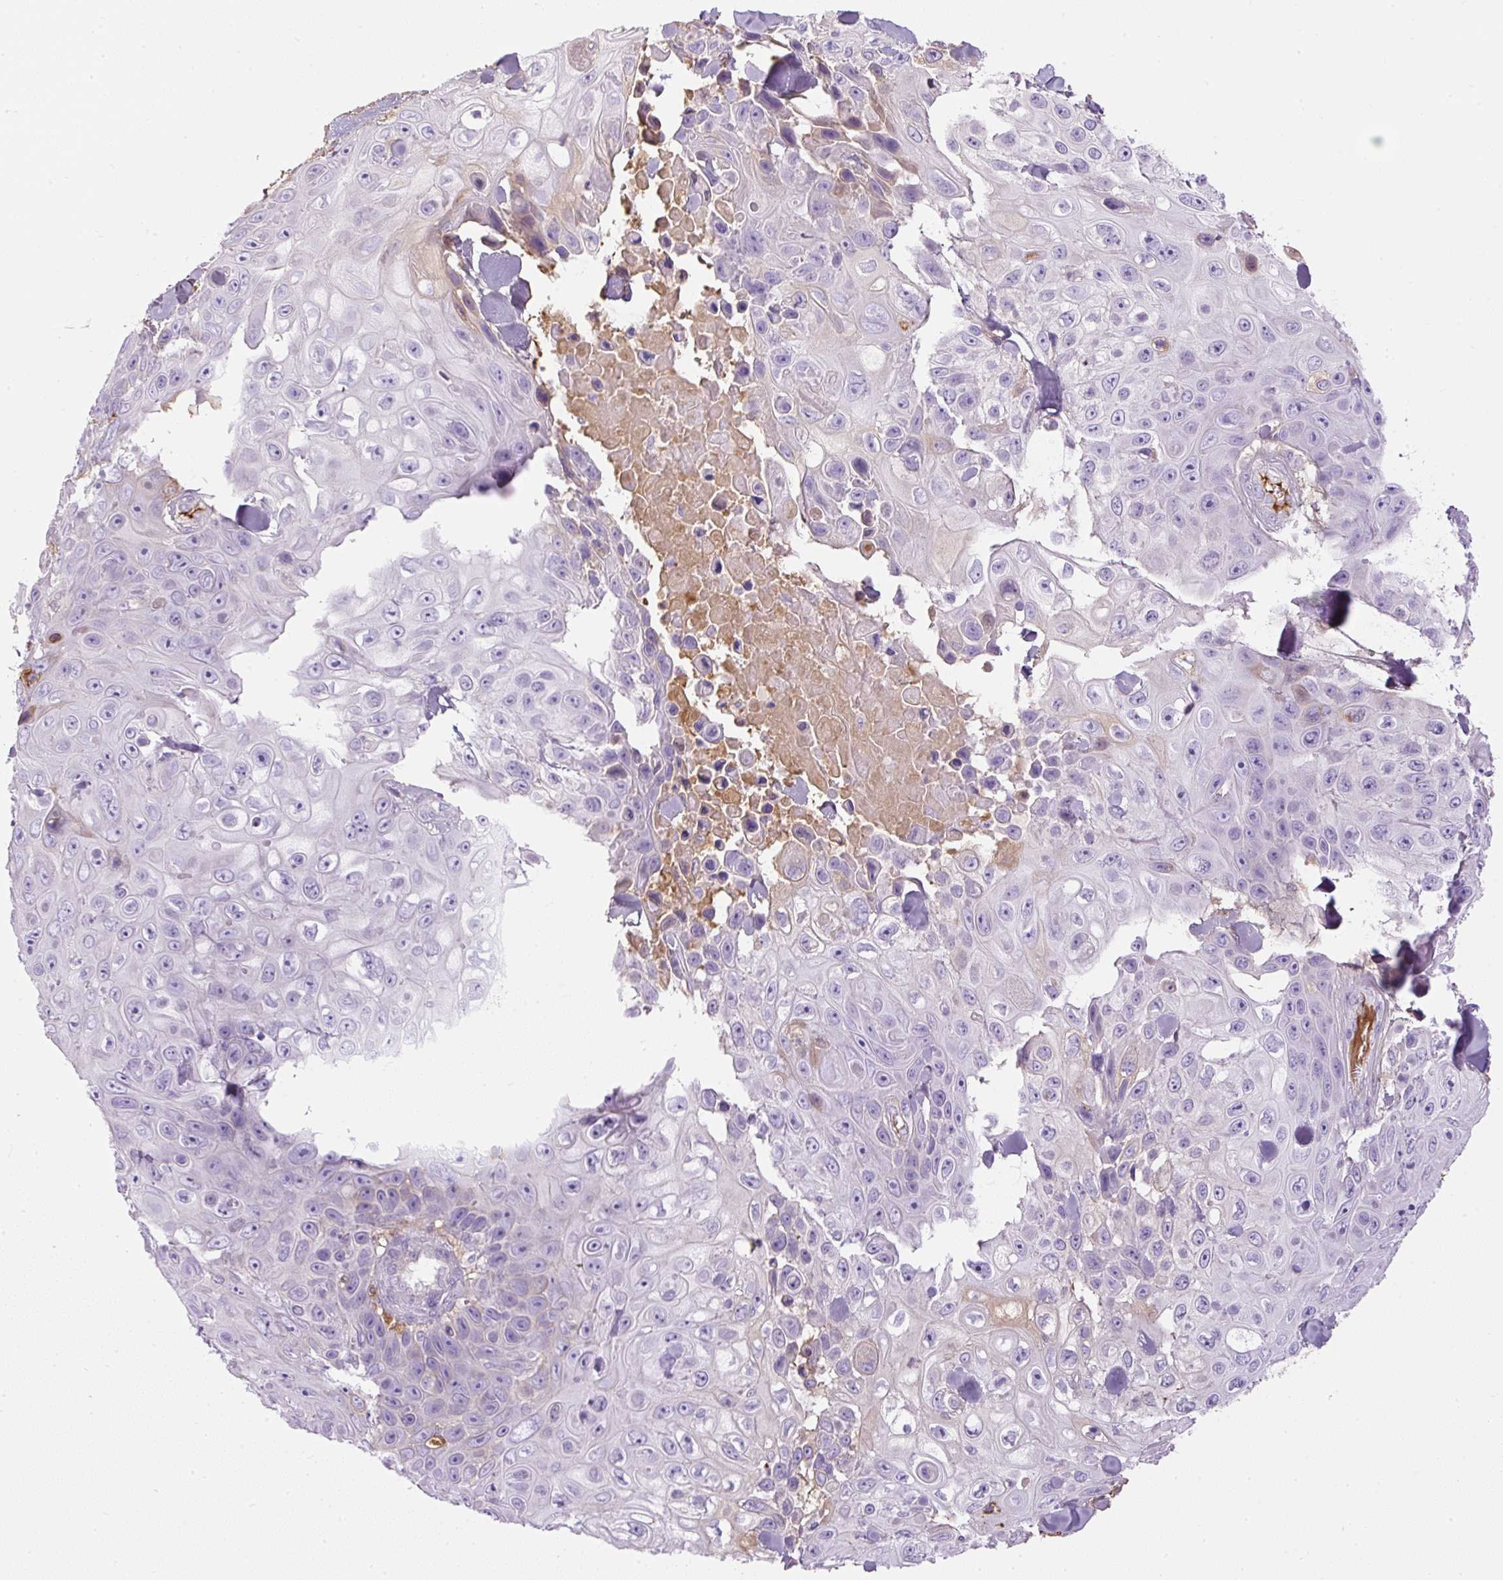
{"staining": {"intensity": "negative", "quantity": "none", "location": "none"}, "tissue": "skin cancer", "cell_type": "Tumor cells", "image_type": "cancer", "snomed": [{"axis": "morphology", "description": "Squamous cell carcinoma, NOS"}, {"axis": "topography", "description": "Skin"}], "caption": "High magnification brightfield microscopy of skin squamous cell carcinoma stained with DAB (3,3'-diaminobenzidine) (brown) and counterstained with hematoxylin (blue): tumor cells show no significant positivity.", "gene": "APOA1", "patient": {"sex": "male", "age": 82}}